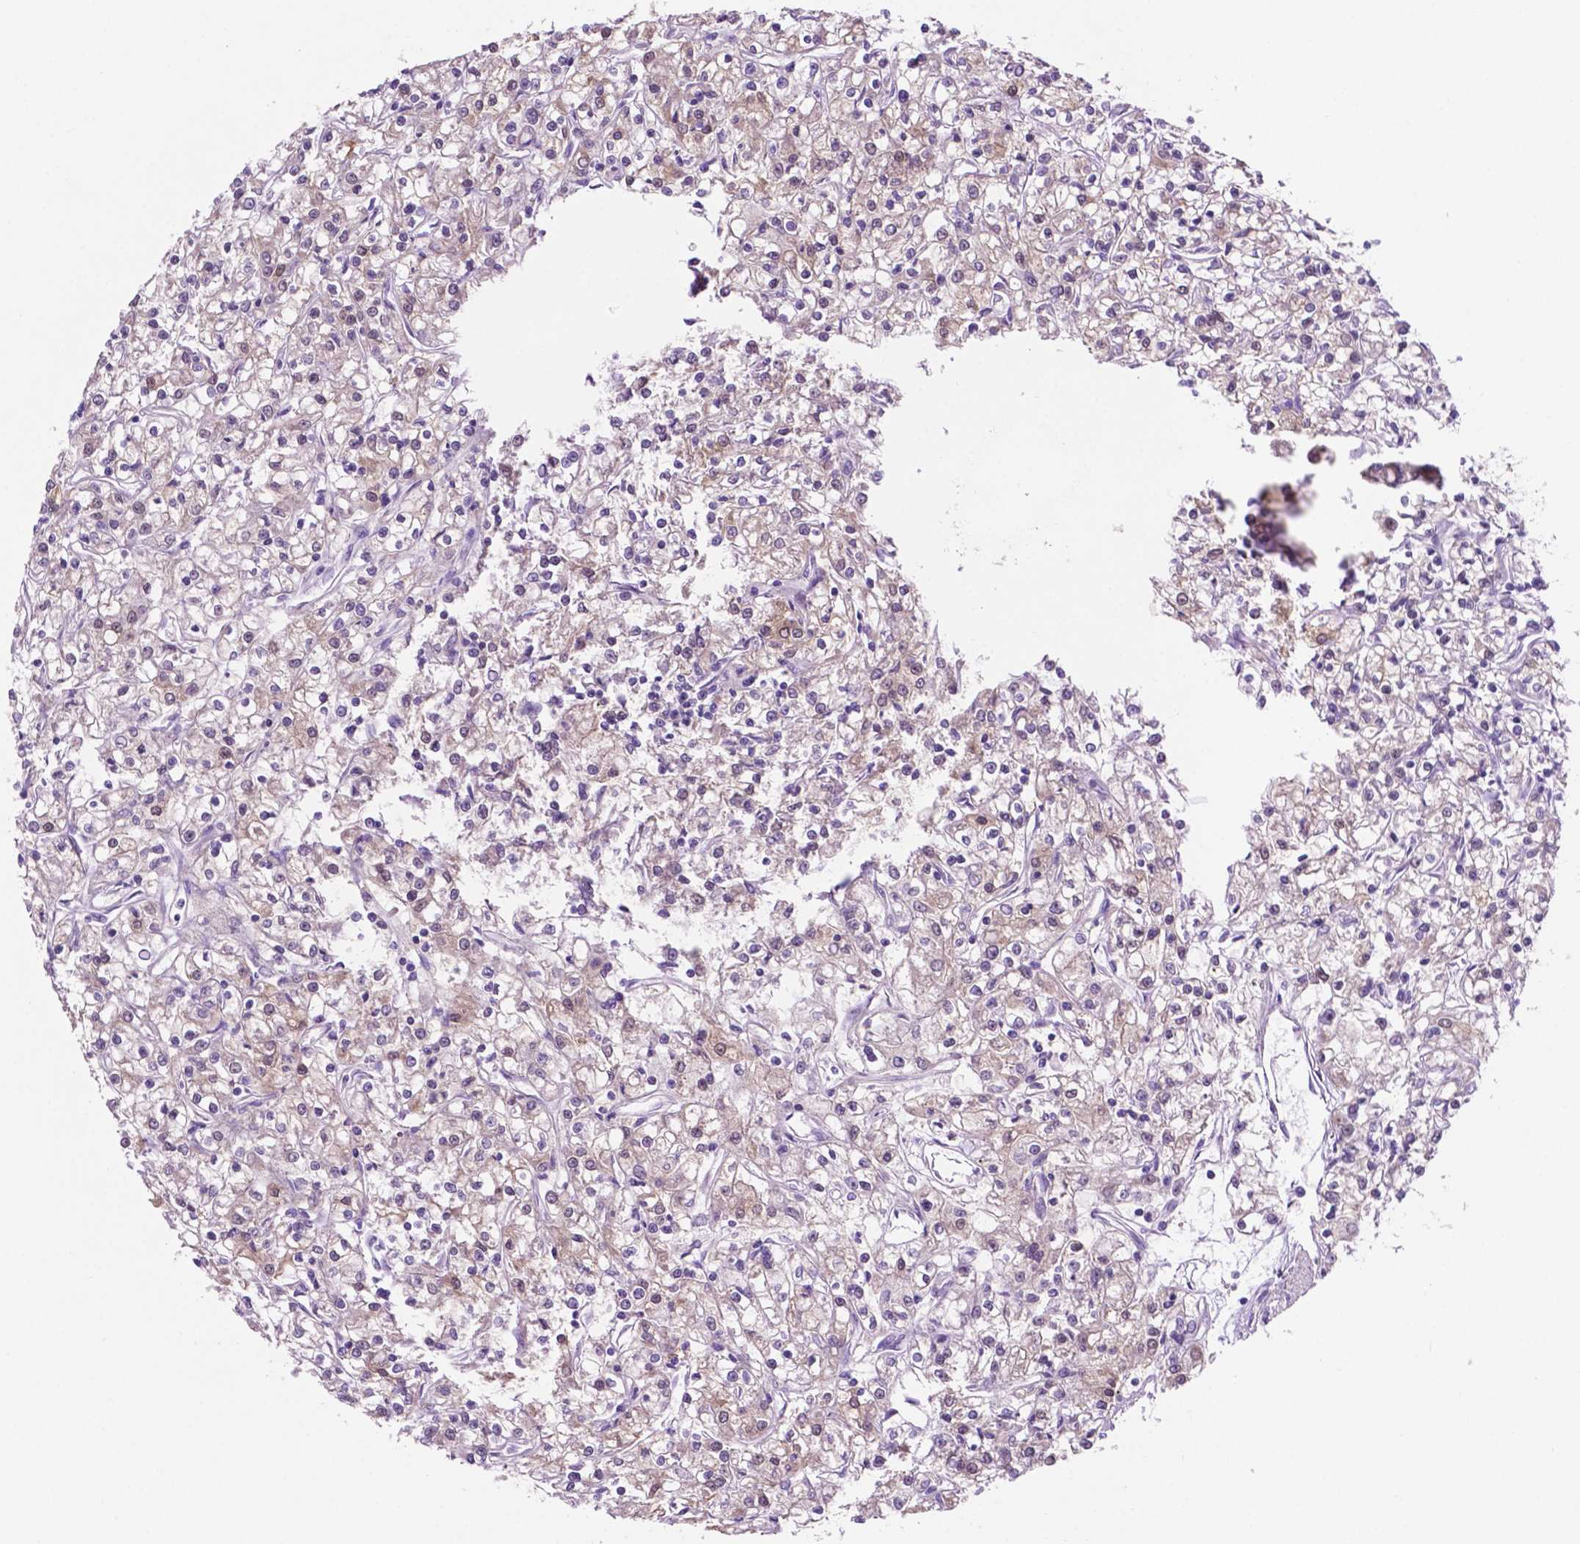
{"staining": {"intensity": "negative", "quantity": "none", "location": "none"}, "tissue": "renal cancer", "cell_type": "Tumor cells", "image_type": "cancer", "snomed": [{"axis": "morphology", "description": "Adenocarcinoma, NOS"}, {"axis": "topography", "description": "Kidney"}], "caption": "This is a photomicrograph of immunohistochemistry staining of renal adenocarcinoma, which shows no staining in tumor cells. (Brightfield microscopy of DAB immunohistochemistry at high magnification).", "gene": "ACY3", "patient": {"sex": "female", "age": 59}}